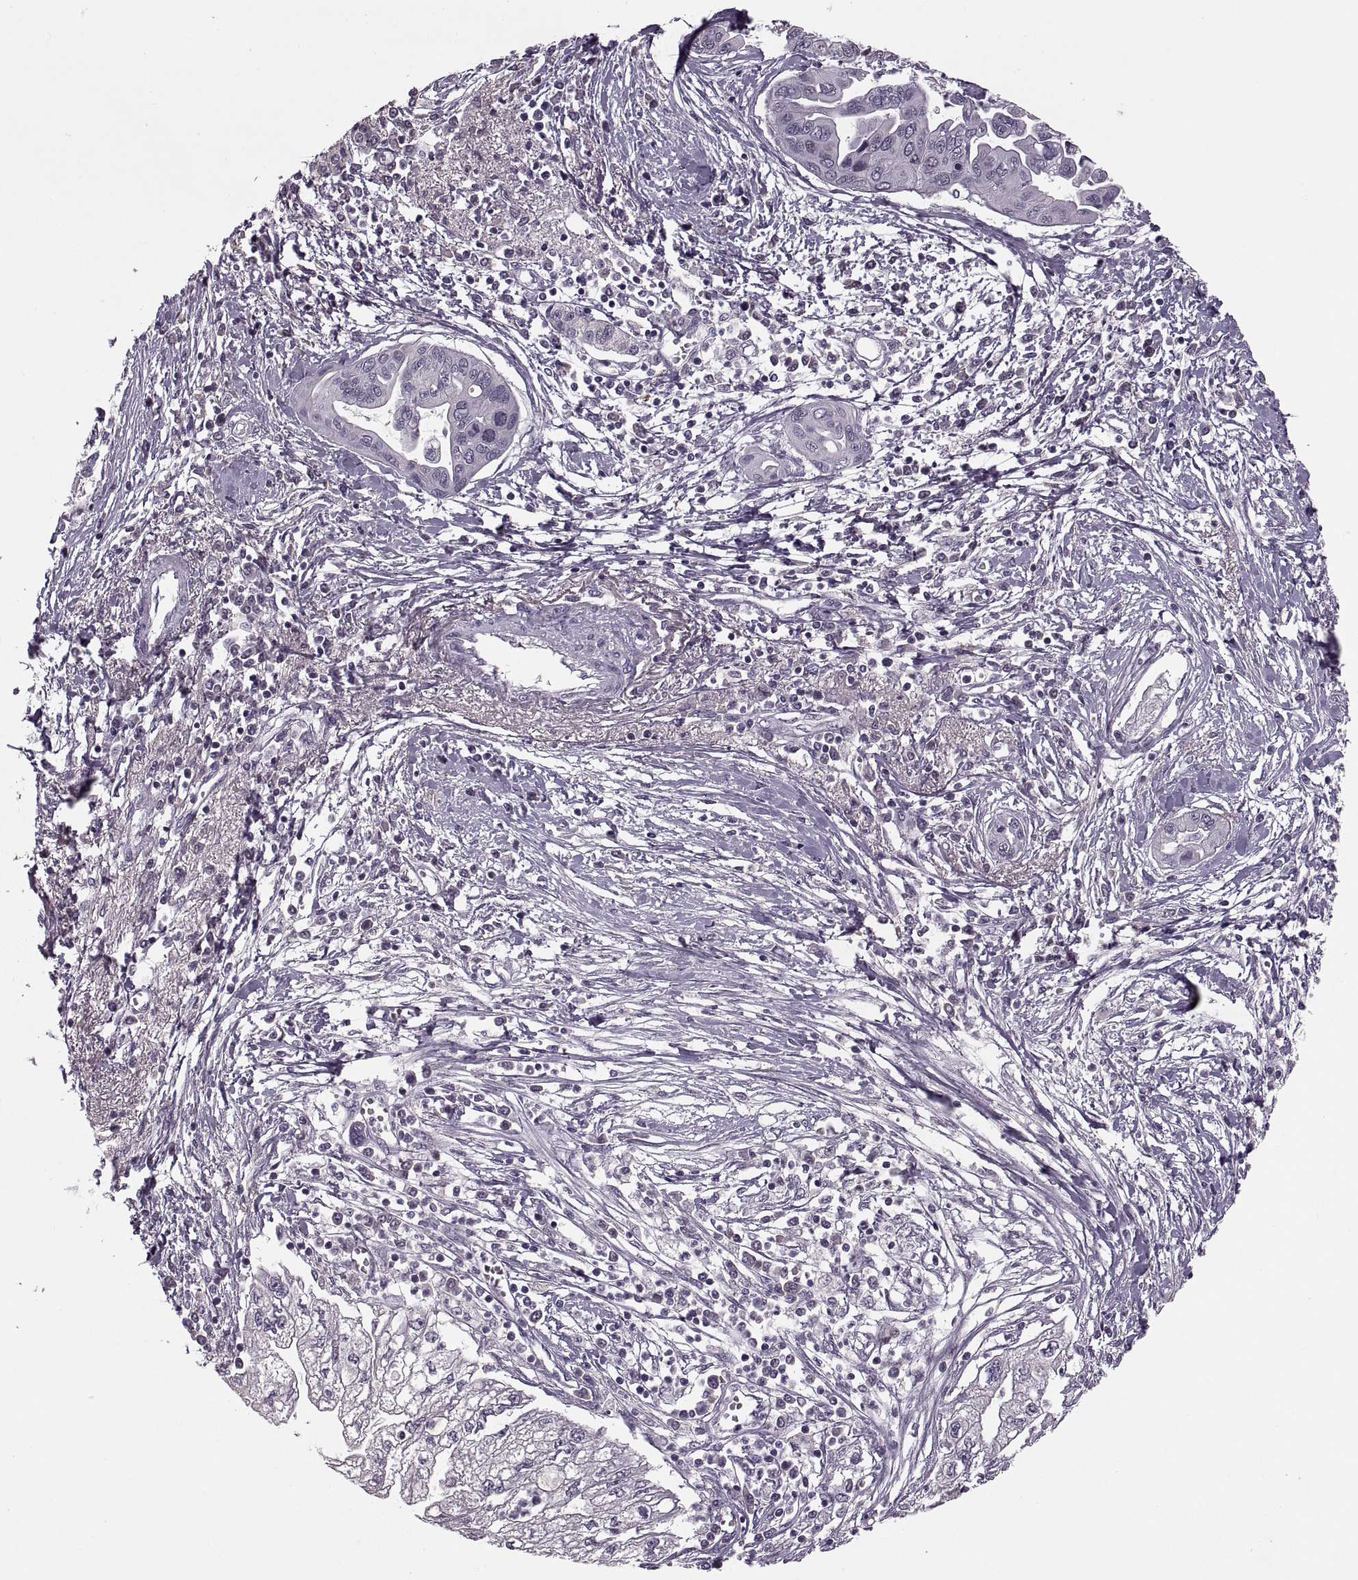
{"staining": {"intensity": "negative", "quantity": "none", "location": "none"}, "tissue": "pancreatic cancer", "cell_type": "Tumor cells", "image_type": "cancer", "snomed": [{"axis": "morphology", "description": "Adenocarcinoma, NOS"}, {"axis": "topography", "description": "Pancreas"}], "caption": "Immunohistochemistry (IHC) image of human pancreatic adenocarcinoma stained for a protein (brown), which demonstrates no staining in tumor cells.", "gene": "CACNA1F", "patient": {"sex": "male", "age": 70}}